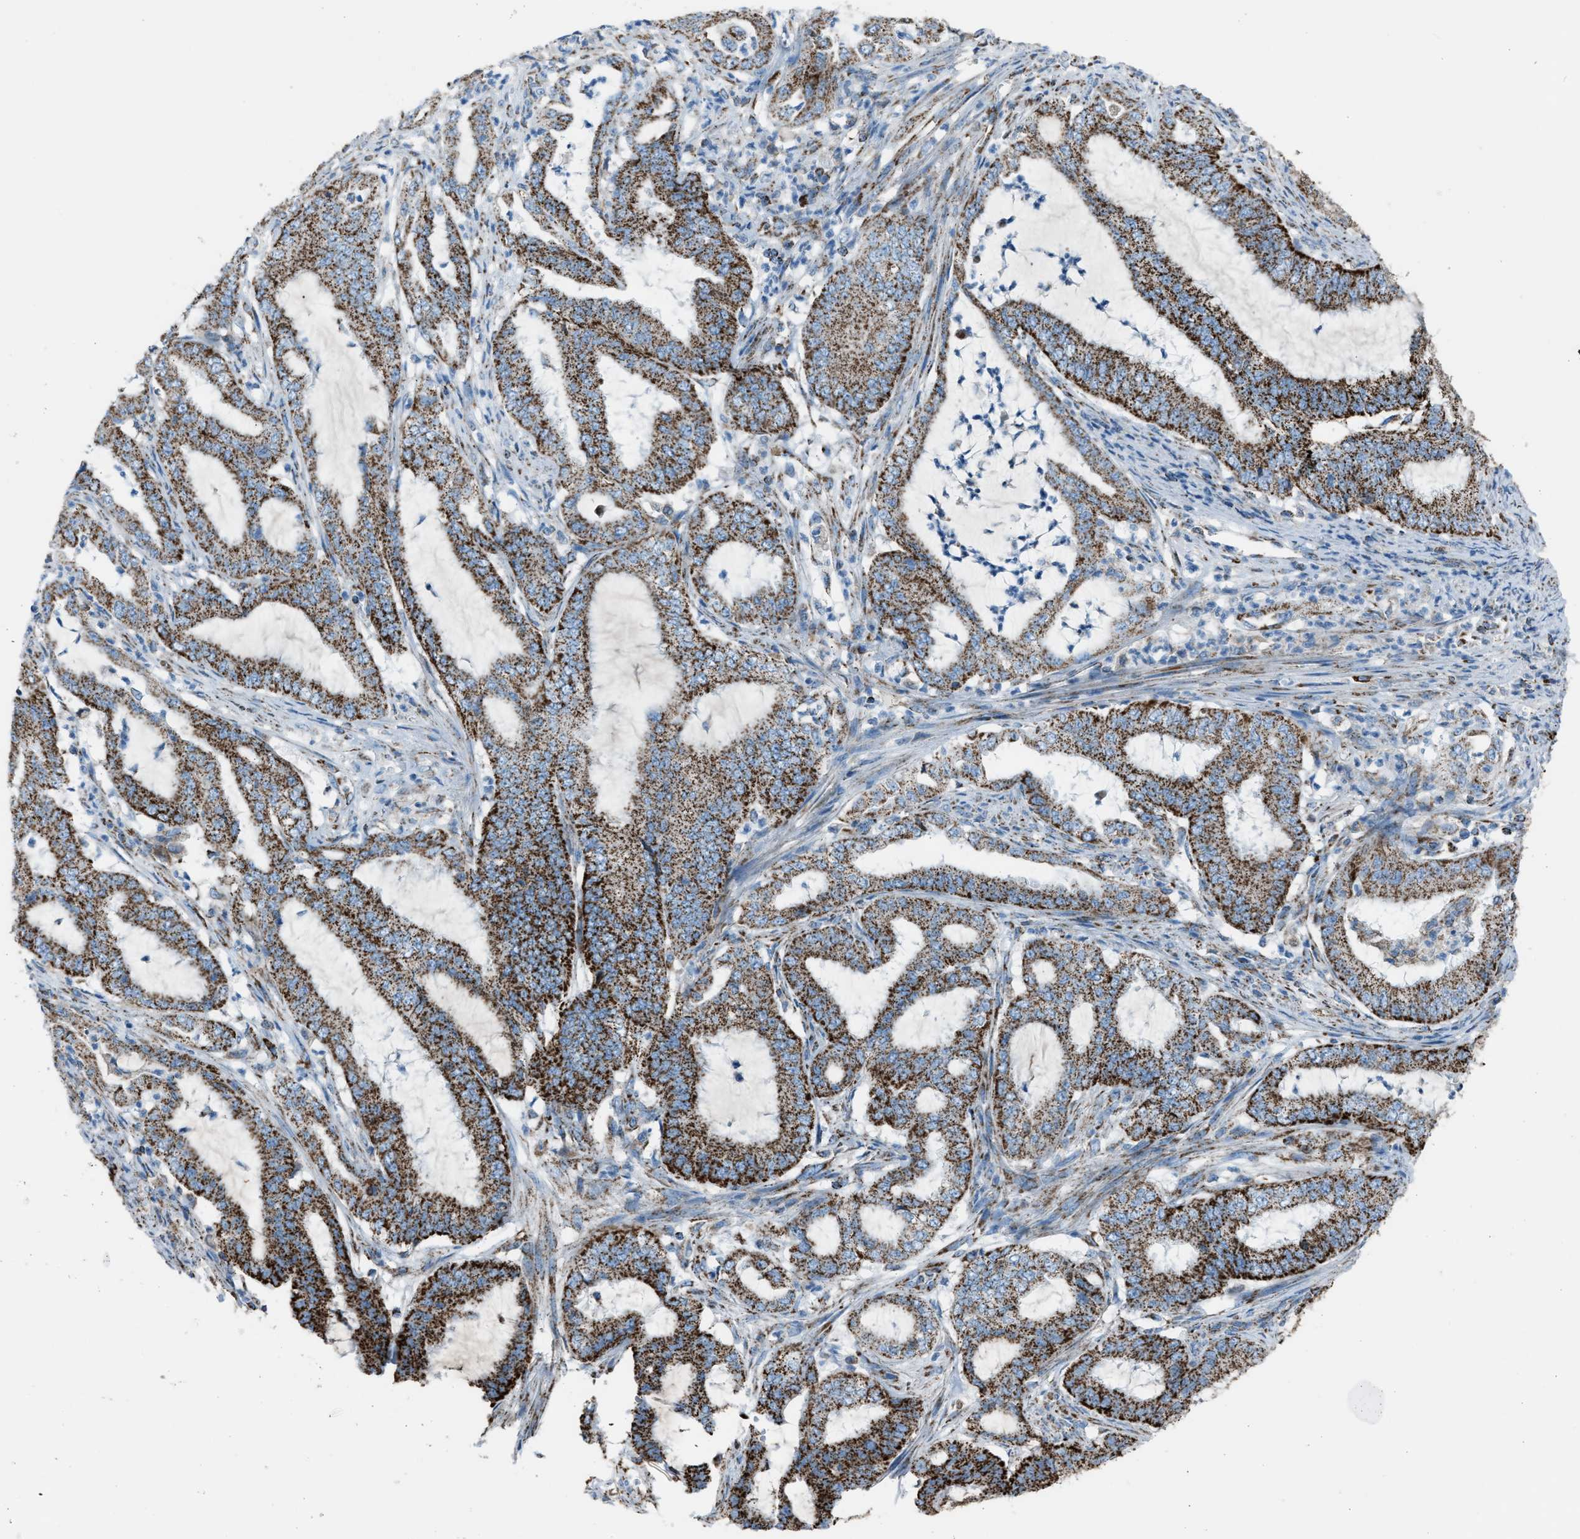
{"staining": {"intensity": "strong", "quantity": ">75%", "location": "cytoplasmic/membranous"}, "tissue": "endometrial cancer", "cell_type": "Tumor cells", "image_type": "cancer", "snomed": [{"axis": "morphology", "description": "Adenocarcinoma, NOS"}, {"axis": "topography", "description": "Endometrium"}], "caption": "An image of endometrial adenocarcinoma stained for a protein exhibits strong cytoplasmic/membranous brown staining in tumor cells.", "gene": "MDH2", "patient": {"sex": "female", "age": 51}}